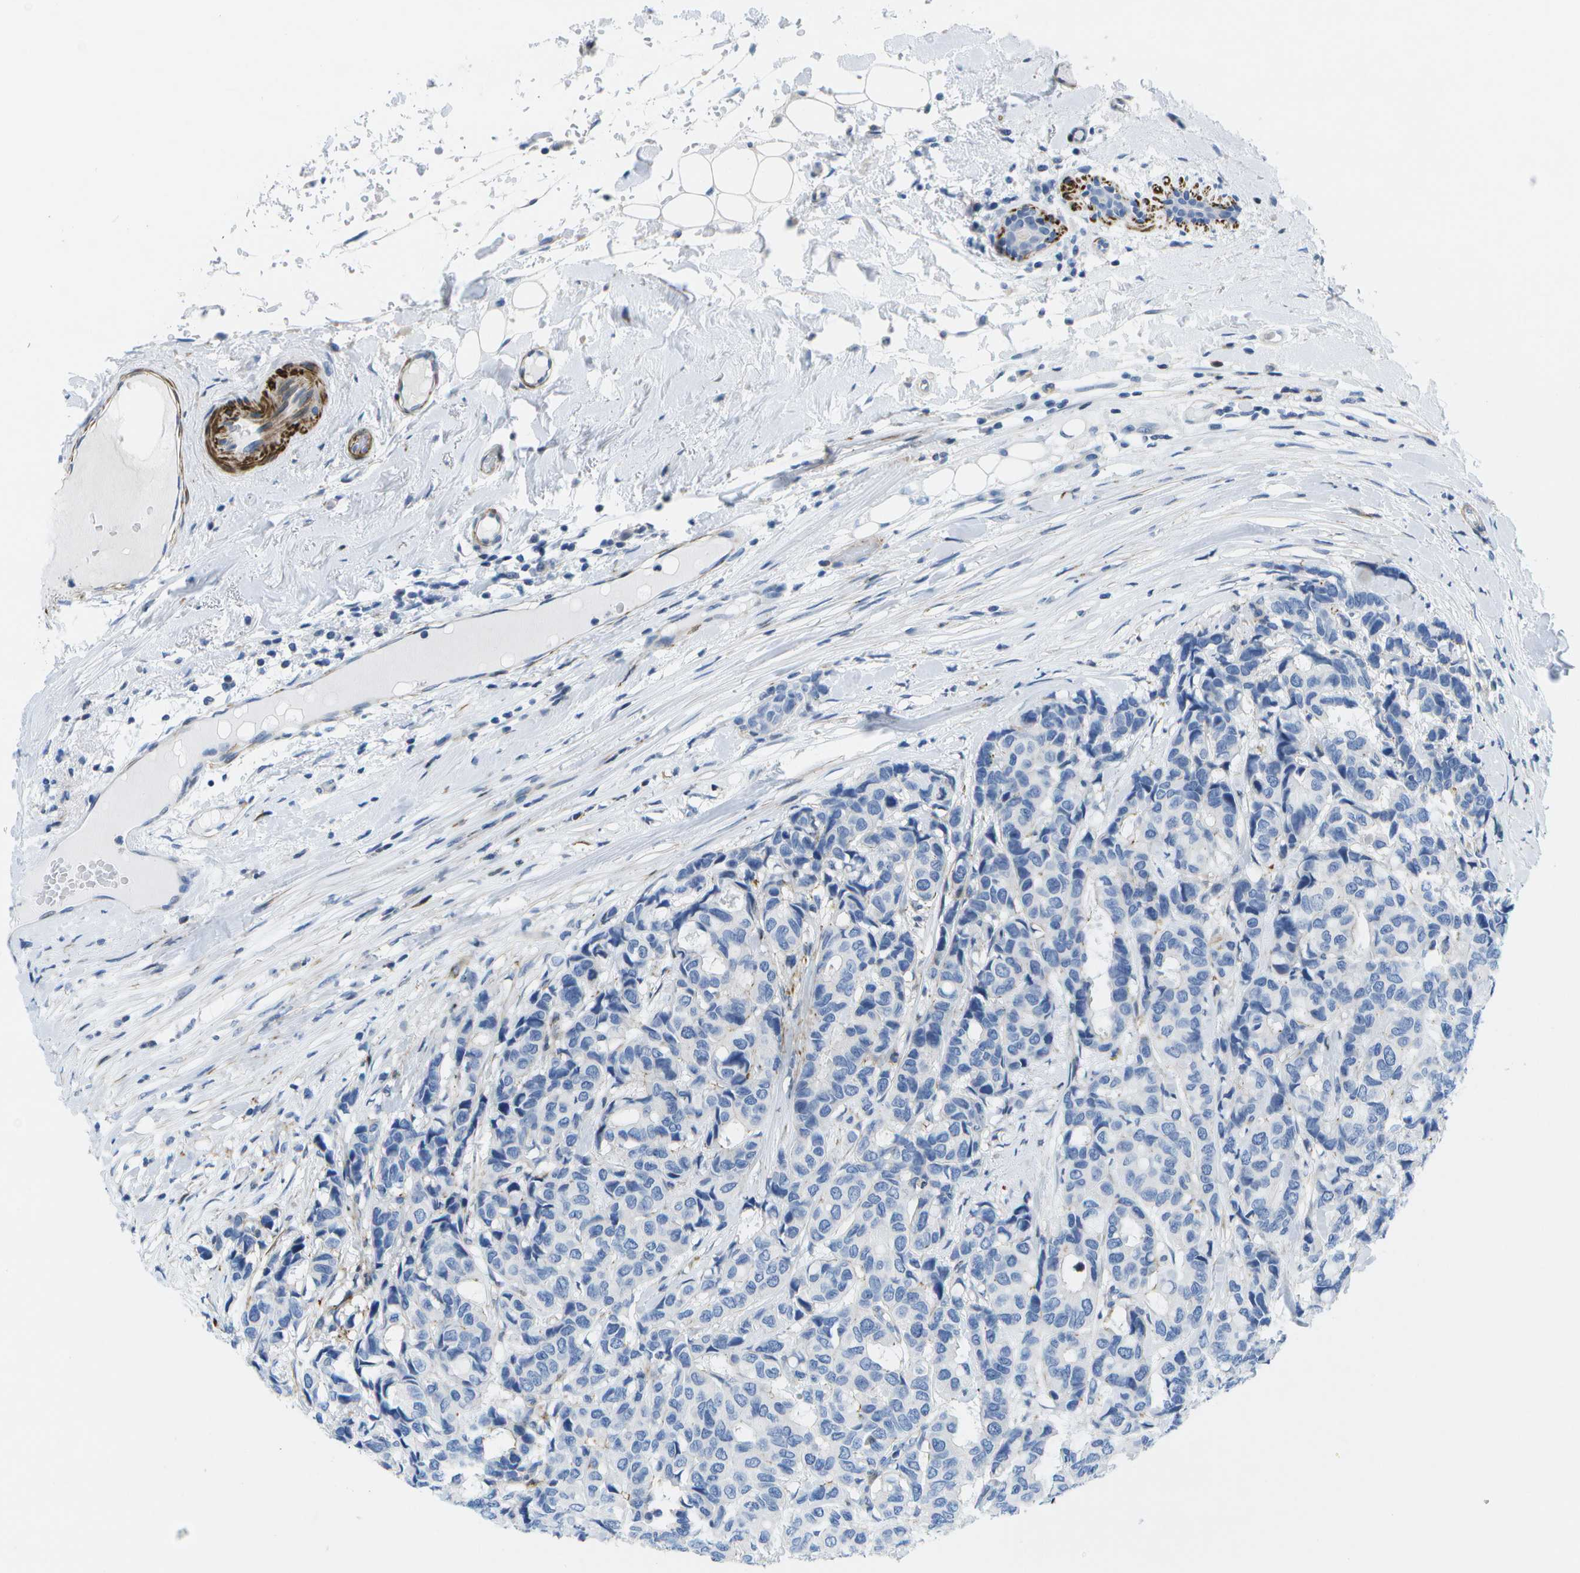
{"staining": {"intensity": "negative", "quantity": "none", "location": "none"}, "tissue": "breast cancer", "cell_type": "Tumor cells", "image_type": "cancer", "snomed": [{"axis": "morphology", "description": "Duct carcinoma"}, {"axis": "topography", "description": "Breast"}], "caption": "Photomicrograph shows no protein positivity in tumor cells of breast intraductal carcinoma tissue.", "gene": "ADGRG6", "patient": {"sex": "female", "age": 87}}